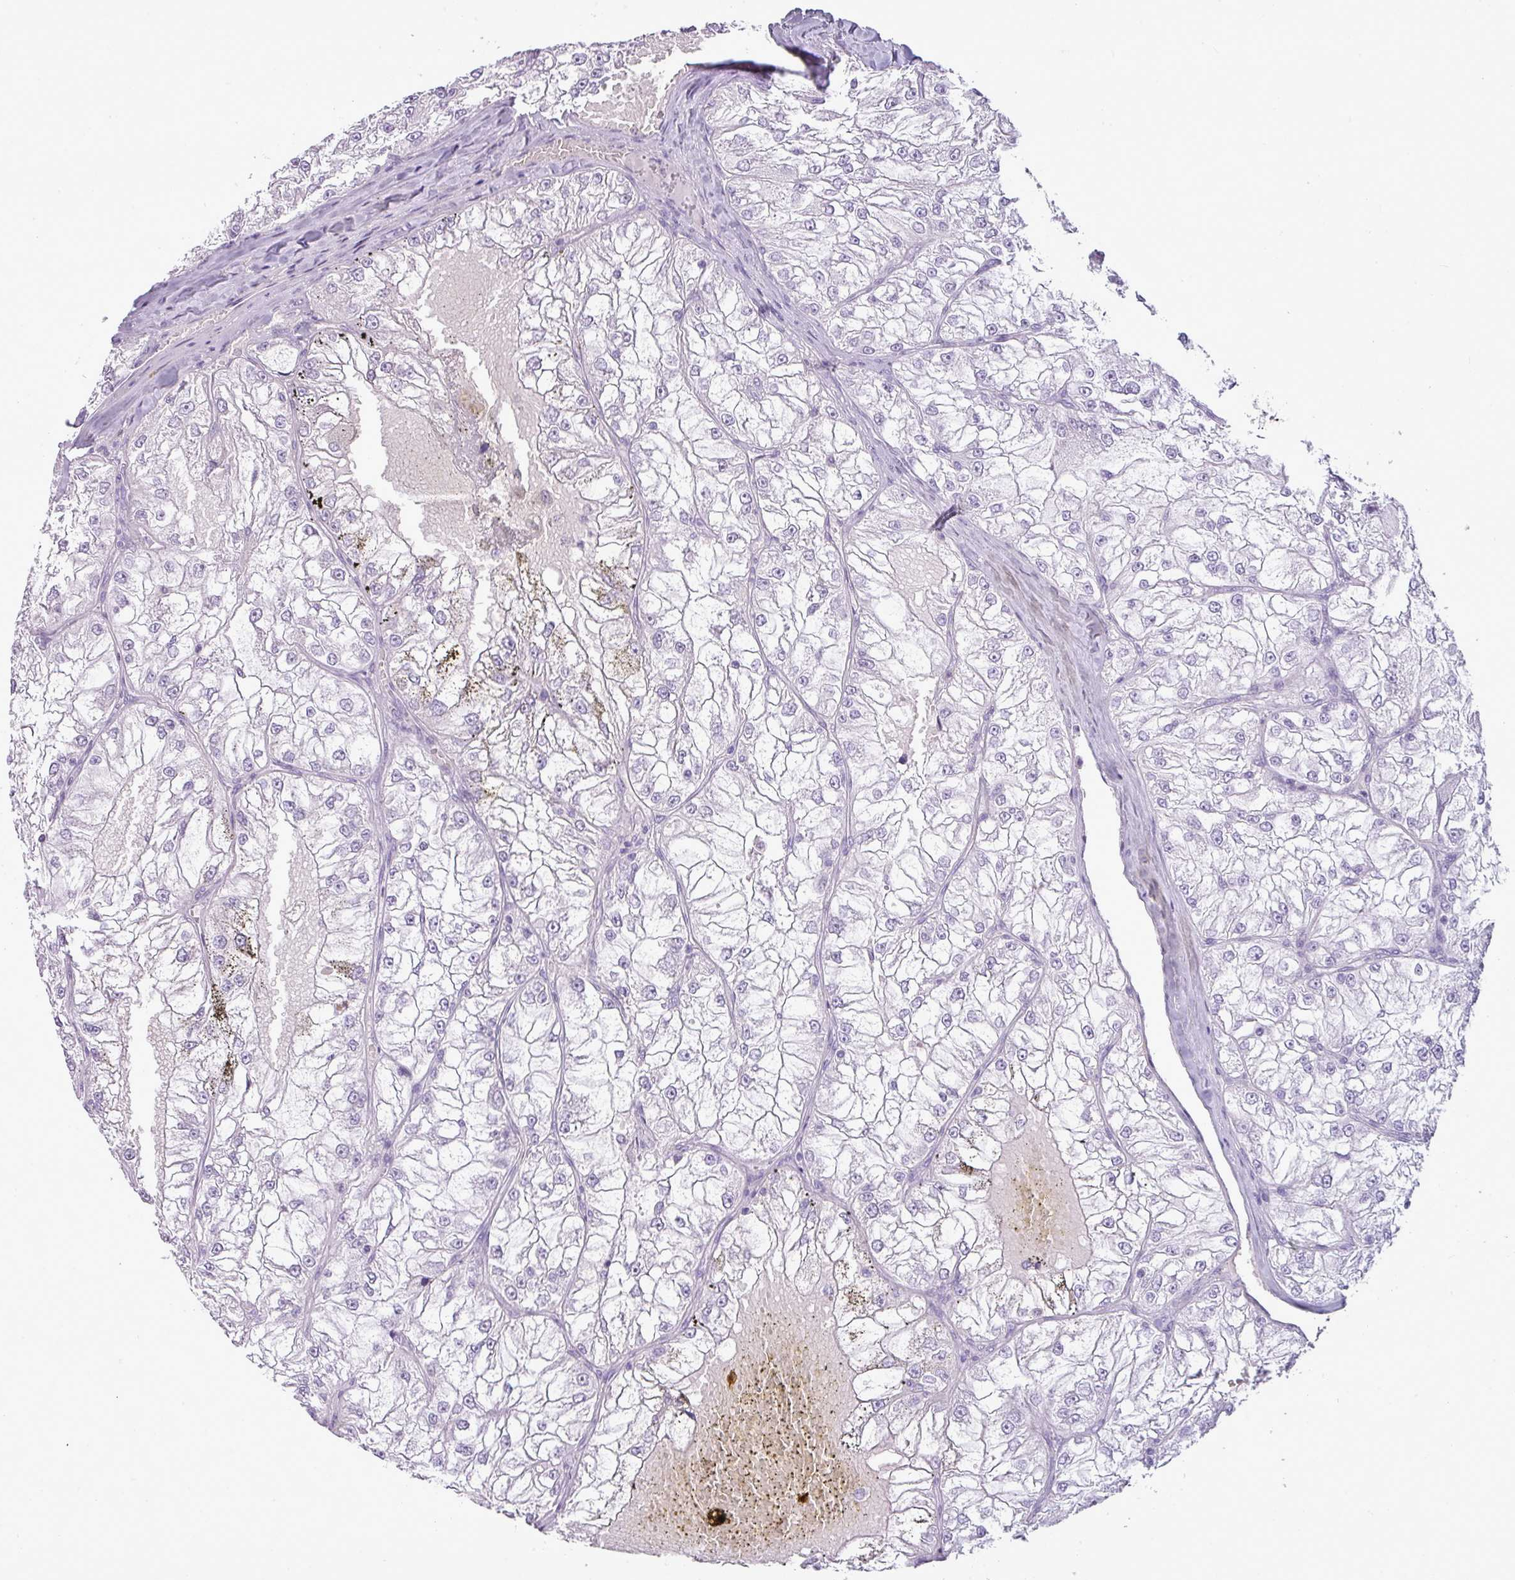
{"staining": {"intensity": "negative", "quantity": "none", "location": "none"}, "tissue": "renal cancer", "cell_type": "Tumor cells", "image_type": "cancer", "snomed": [{"axis": "morphology", "description": "Adenocarcinoma, NOS"}, {"axis": "topography", "description": "Kidney"}], "caption": "A photomicrograph of human adenocarcinoma (renal) is negative for staining in tumor cells. The staining is performed using DAB brown chromogen with nuclei counter-stained in using hematoxylin.", "gene": "TMEM91", "patient": {"sex": "female", "age": 72}}